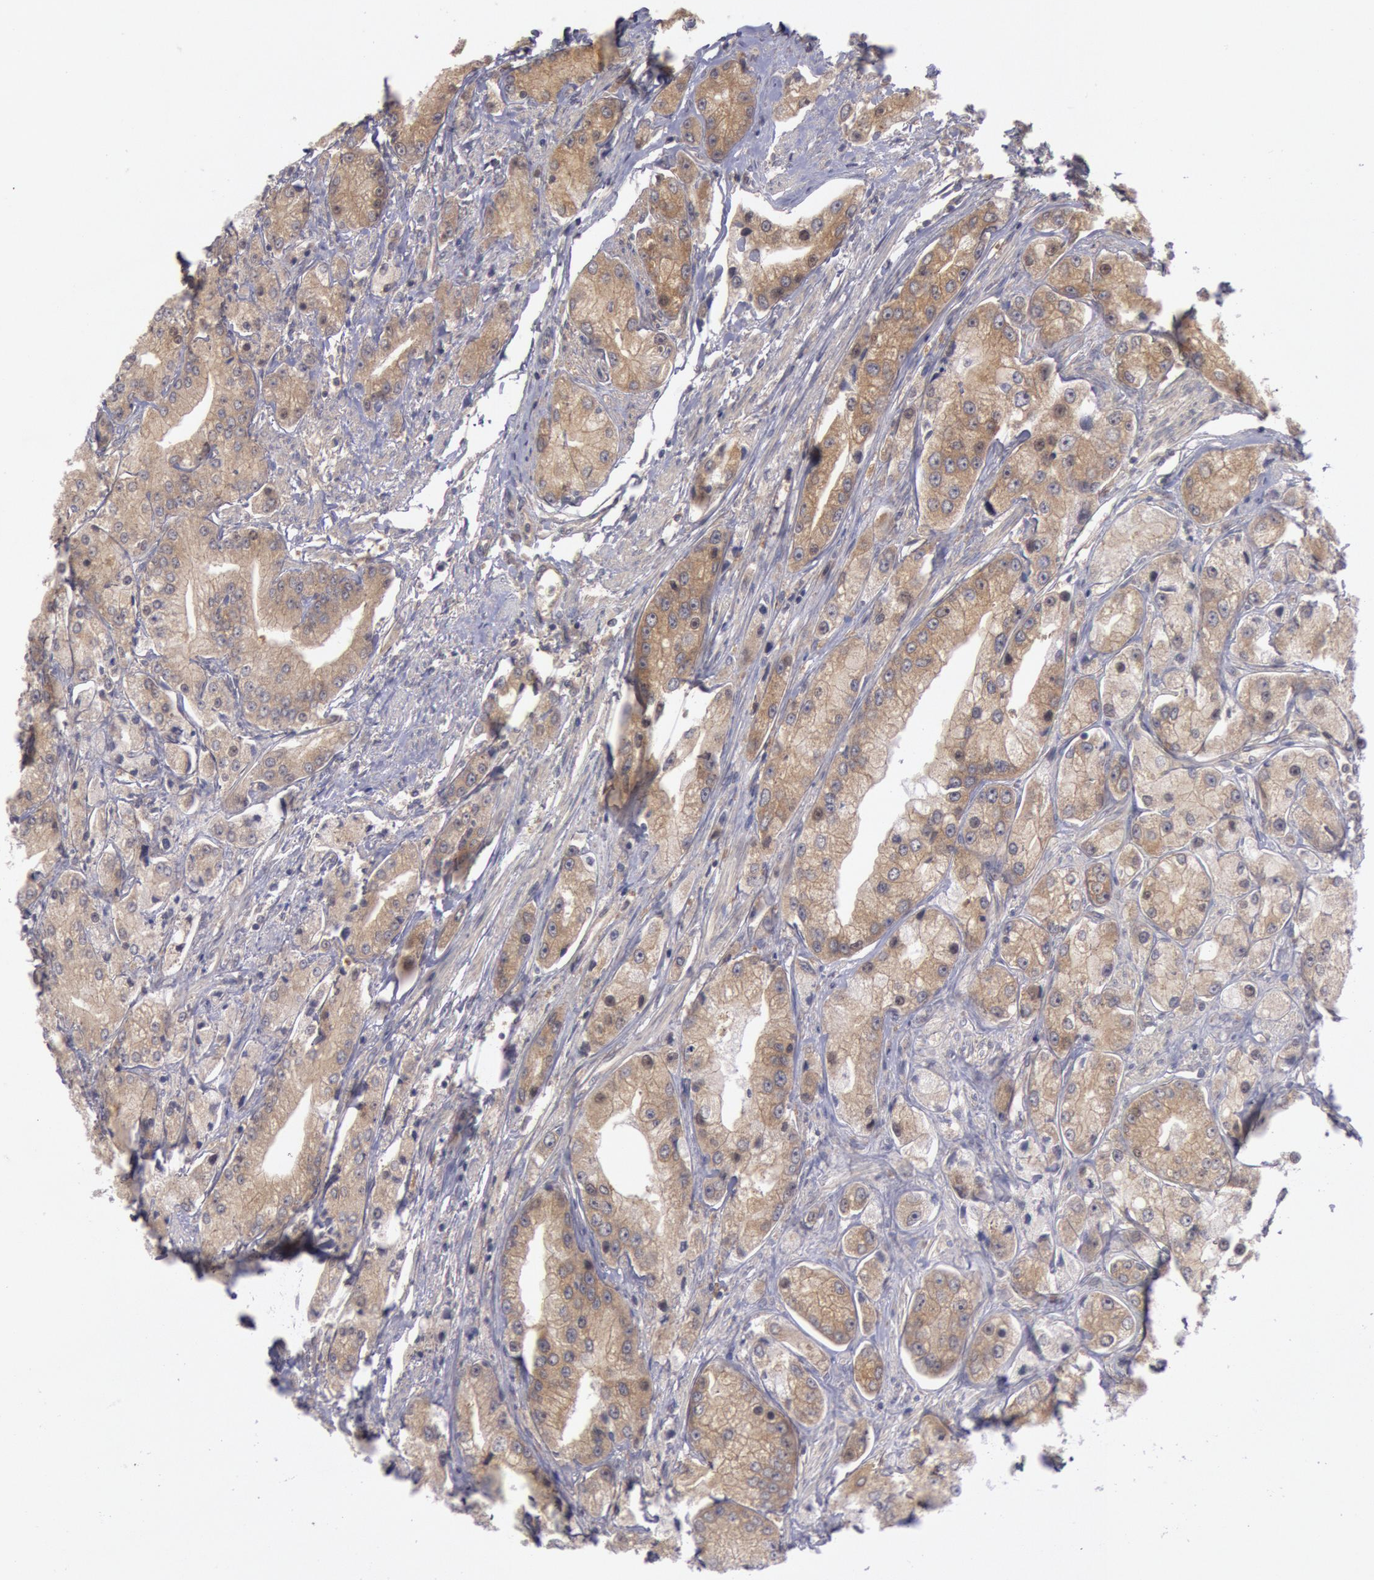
{"staining": {"intensity": "weak", "quantity": ">75%", "location": "cytoplasmic/membranous"}, "tissue": "prostate cancer", "cell_type": "Tumor cells", "image_type": "cancer", "snomed": [{"axis": "morphology", "description": "Adenocarcinoma, Medium grade"}, {"axis": "topography", "description": "Prostate"}], "caption": "The micrograph shows immunohistochemical staining of prostate adenocarcinoma (medium-grade). There is weak cytoplasmic/membranous positivity is present in about >75% of tumor cells. The staining is performed using DAB (3,3'-diaminobenzidine) brown chromogen to label protein expression. The nuclei are counter-stained blue using hematoxylin.", "gene": "BRAF", "patient": {"sex": "male", "age": 72}}